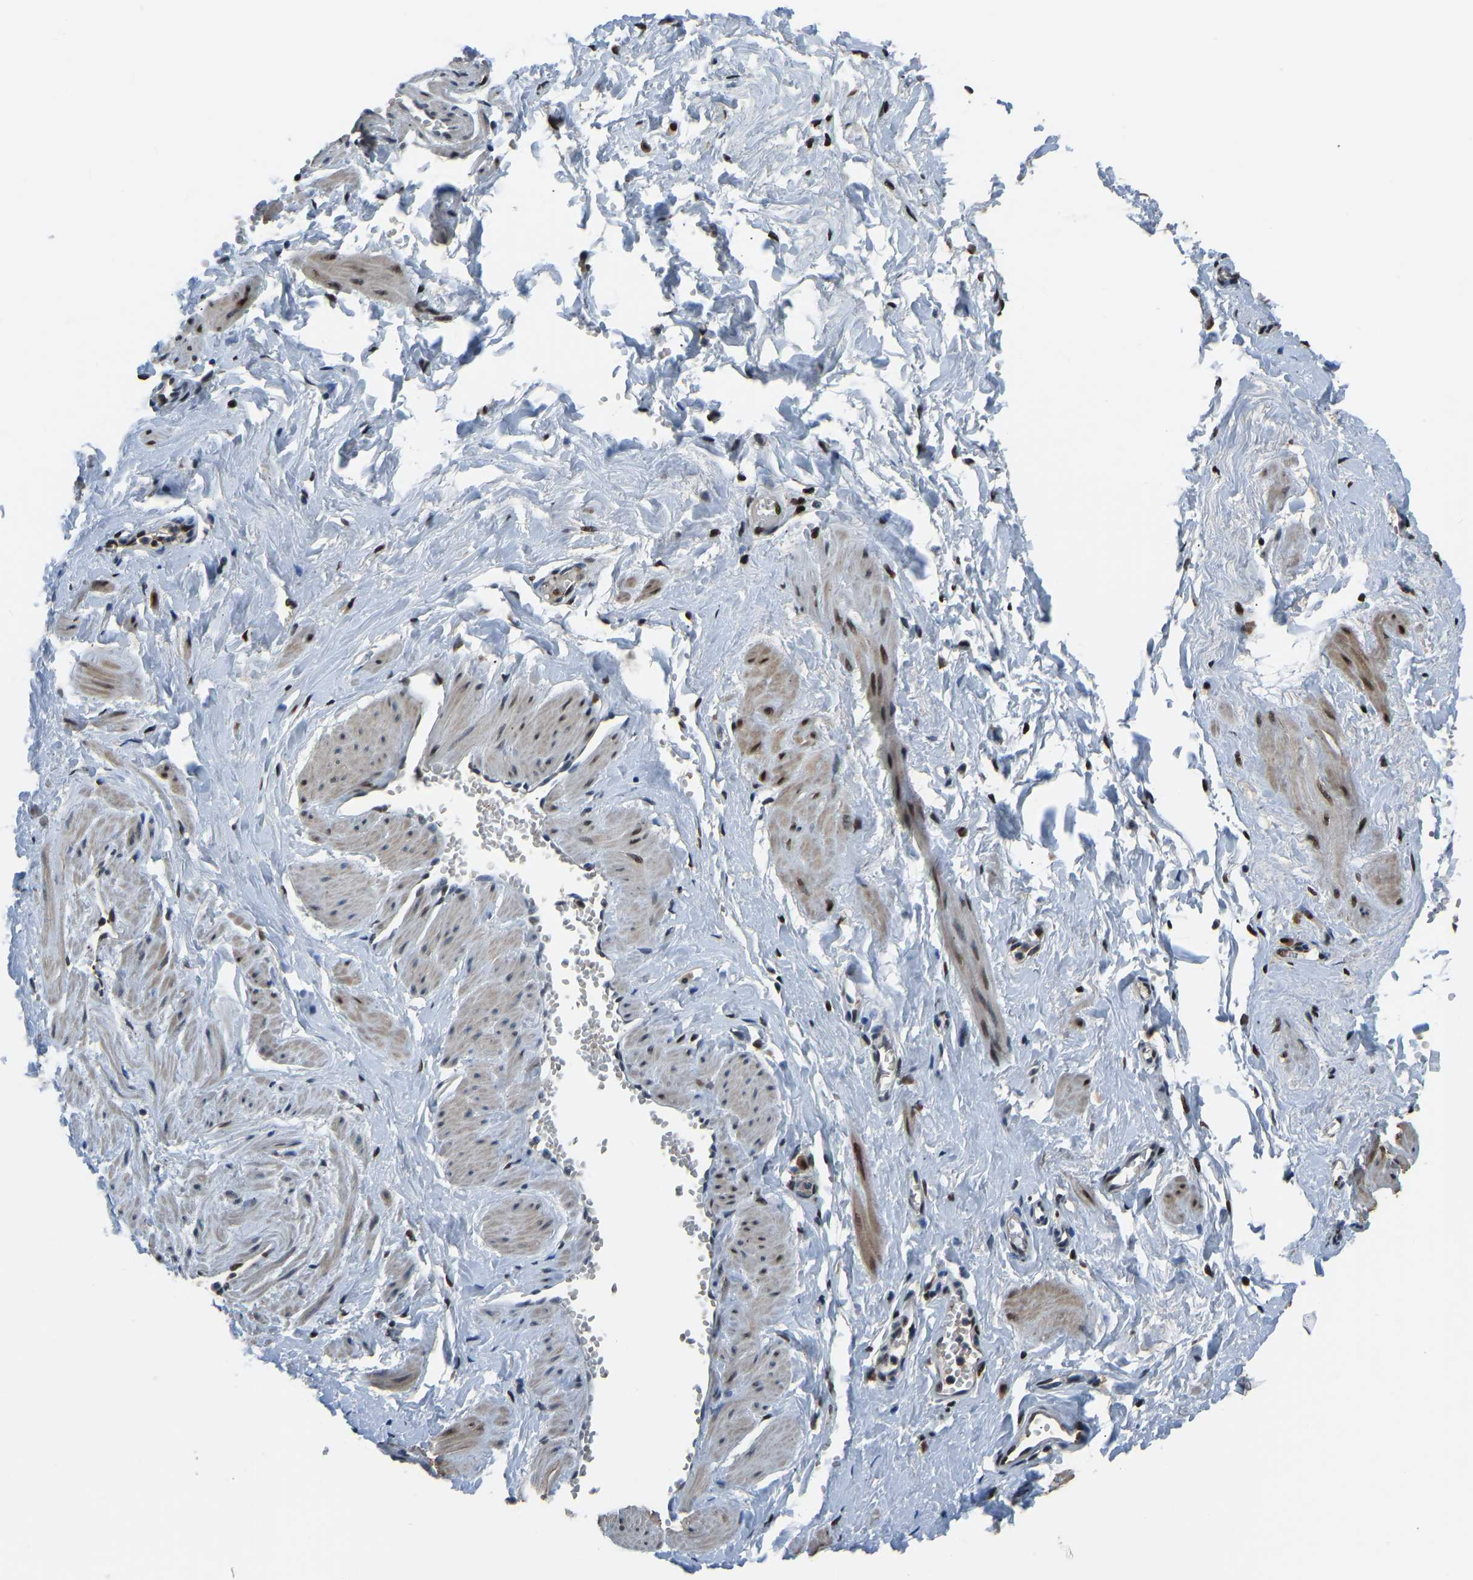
{"staining": {"intensity": "weak", "quantity": "25%-75%", "location": "nuclear"}, "tissue": "adipose tissue", "cell_type": "Adipocytes", "image_type": "normal", "snomed": [{"axis": "morphology", "description": "Normal tissue, NOS"}, {"axis": "topography", "description": "Soft tissue"}, {"axis": "topography", "description": "Vascular tissue"}], "caption": "An image of adipose tissue stained for a protein shows weak nuclear brown staining in adipocytes. Using DAB (3,3'-diaminobenzidine) (brown) and hematoxylin (blue) stains, captured at high magnification using brightfield microscopy.", "gene": "FOS", "patient": {"sex": "female", "age": 35}}